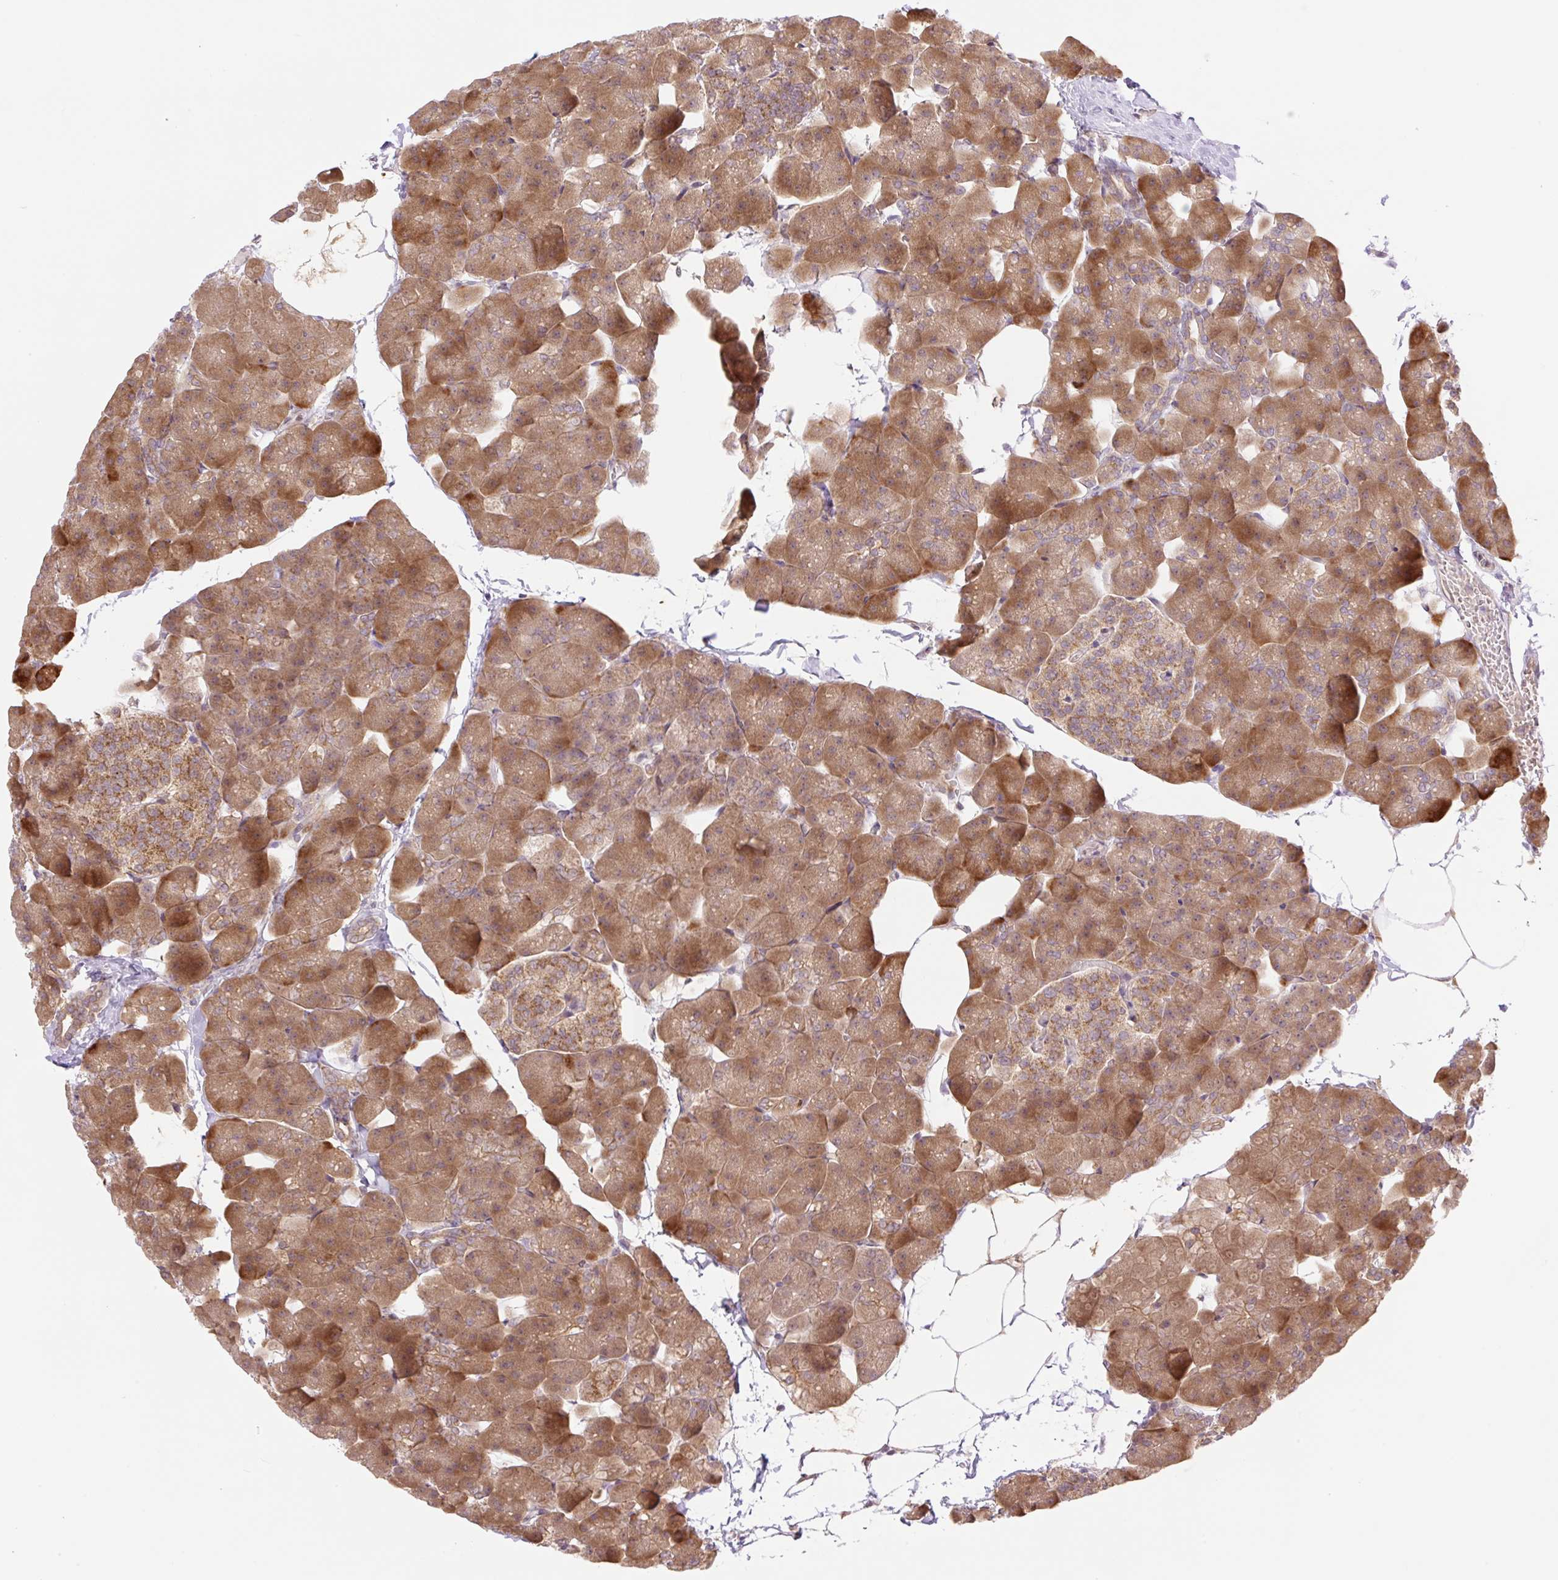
{"staining": {"intensity": "strong", "quantity": "25%-75%", "location": "cytoplasmic/membranous,nuclear"}, "tissue": "pancreas", "cell_type": "Exocrine glandular cells", "image_type": "normal", "snomed": [{"axis": "morphology", "description": "Normal tissue, NOS"}, {"axis": "topography", "description": "Pancreas"}], "caption": "About 25%-75% of exocrine glandular cells in normal human pancreas exhibit strong cytoplasmic/membranous,nuclear protein staining as visualized by brown immunohistochemical staining.", "gene": "VPS25", "patient": {"sex": "male", "age": 35}}